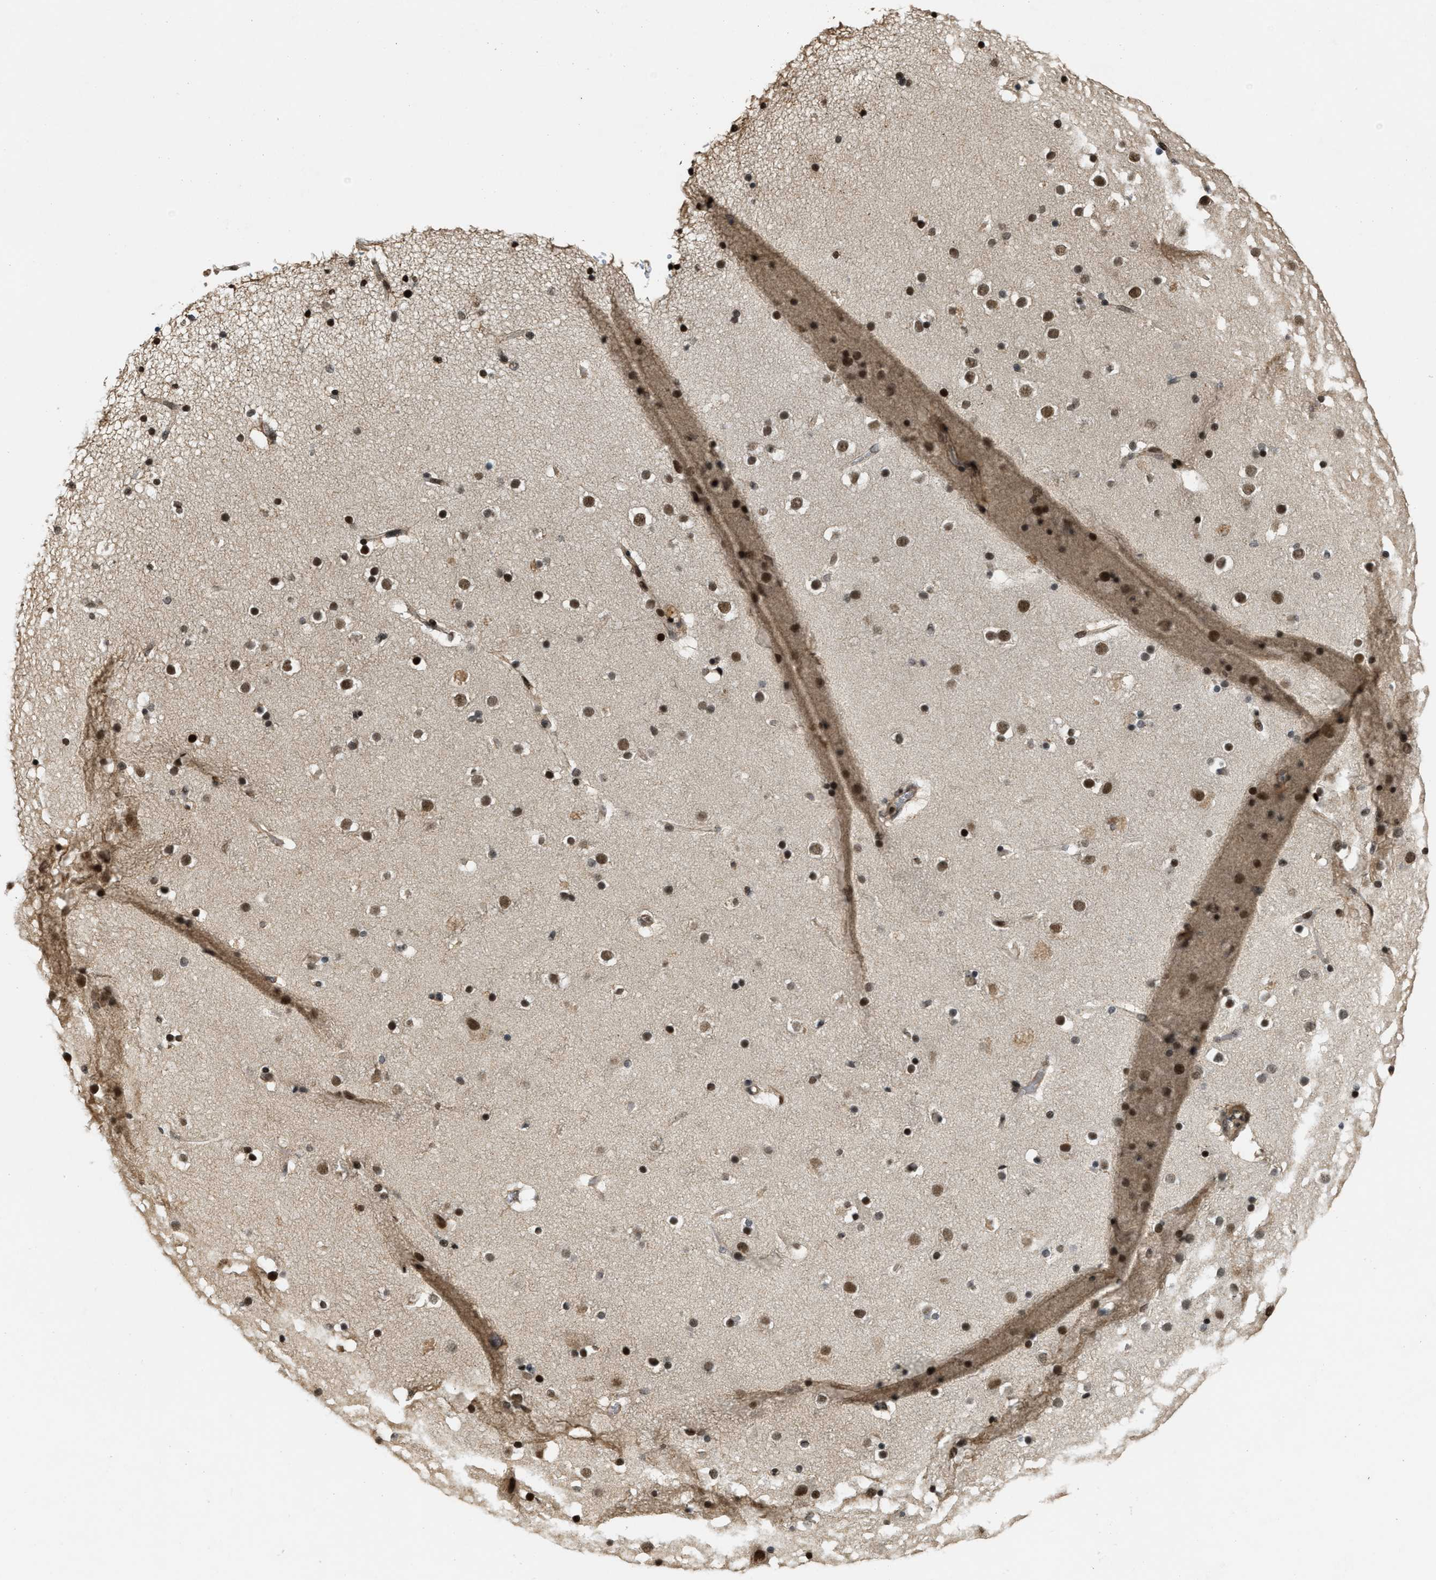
{"staining": {"intensity": "moderate", "quantity": "25%-75%", "location": "nuclear"}, "tissue": "cerebral cortex", "cell_type": "Endothelial cells", "image_type": "normal", "snomed": [{"axis": "morphology", "description": "Normal tissue, NOS"}, {"axis": "topography", "description": "Cerebral cortex"}], "caption": "A brown stain labels moderate nuclear staining of a protein in endothelial cells of normal human cerebral cortex. (DAB IHC, brown staining for protein, blue staining for nuclei).", "gene": "SERTAD2", "patient": {"sex": "male", "age": 57}}